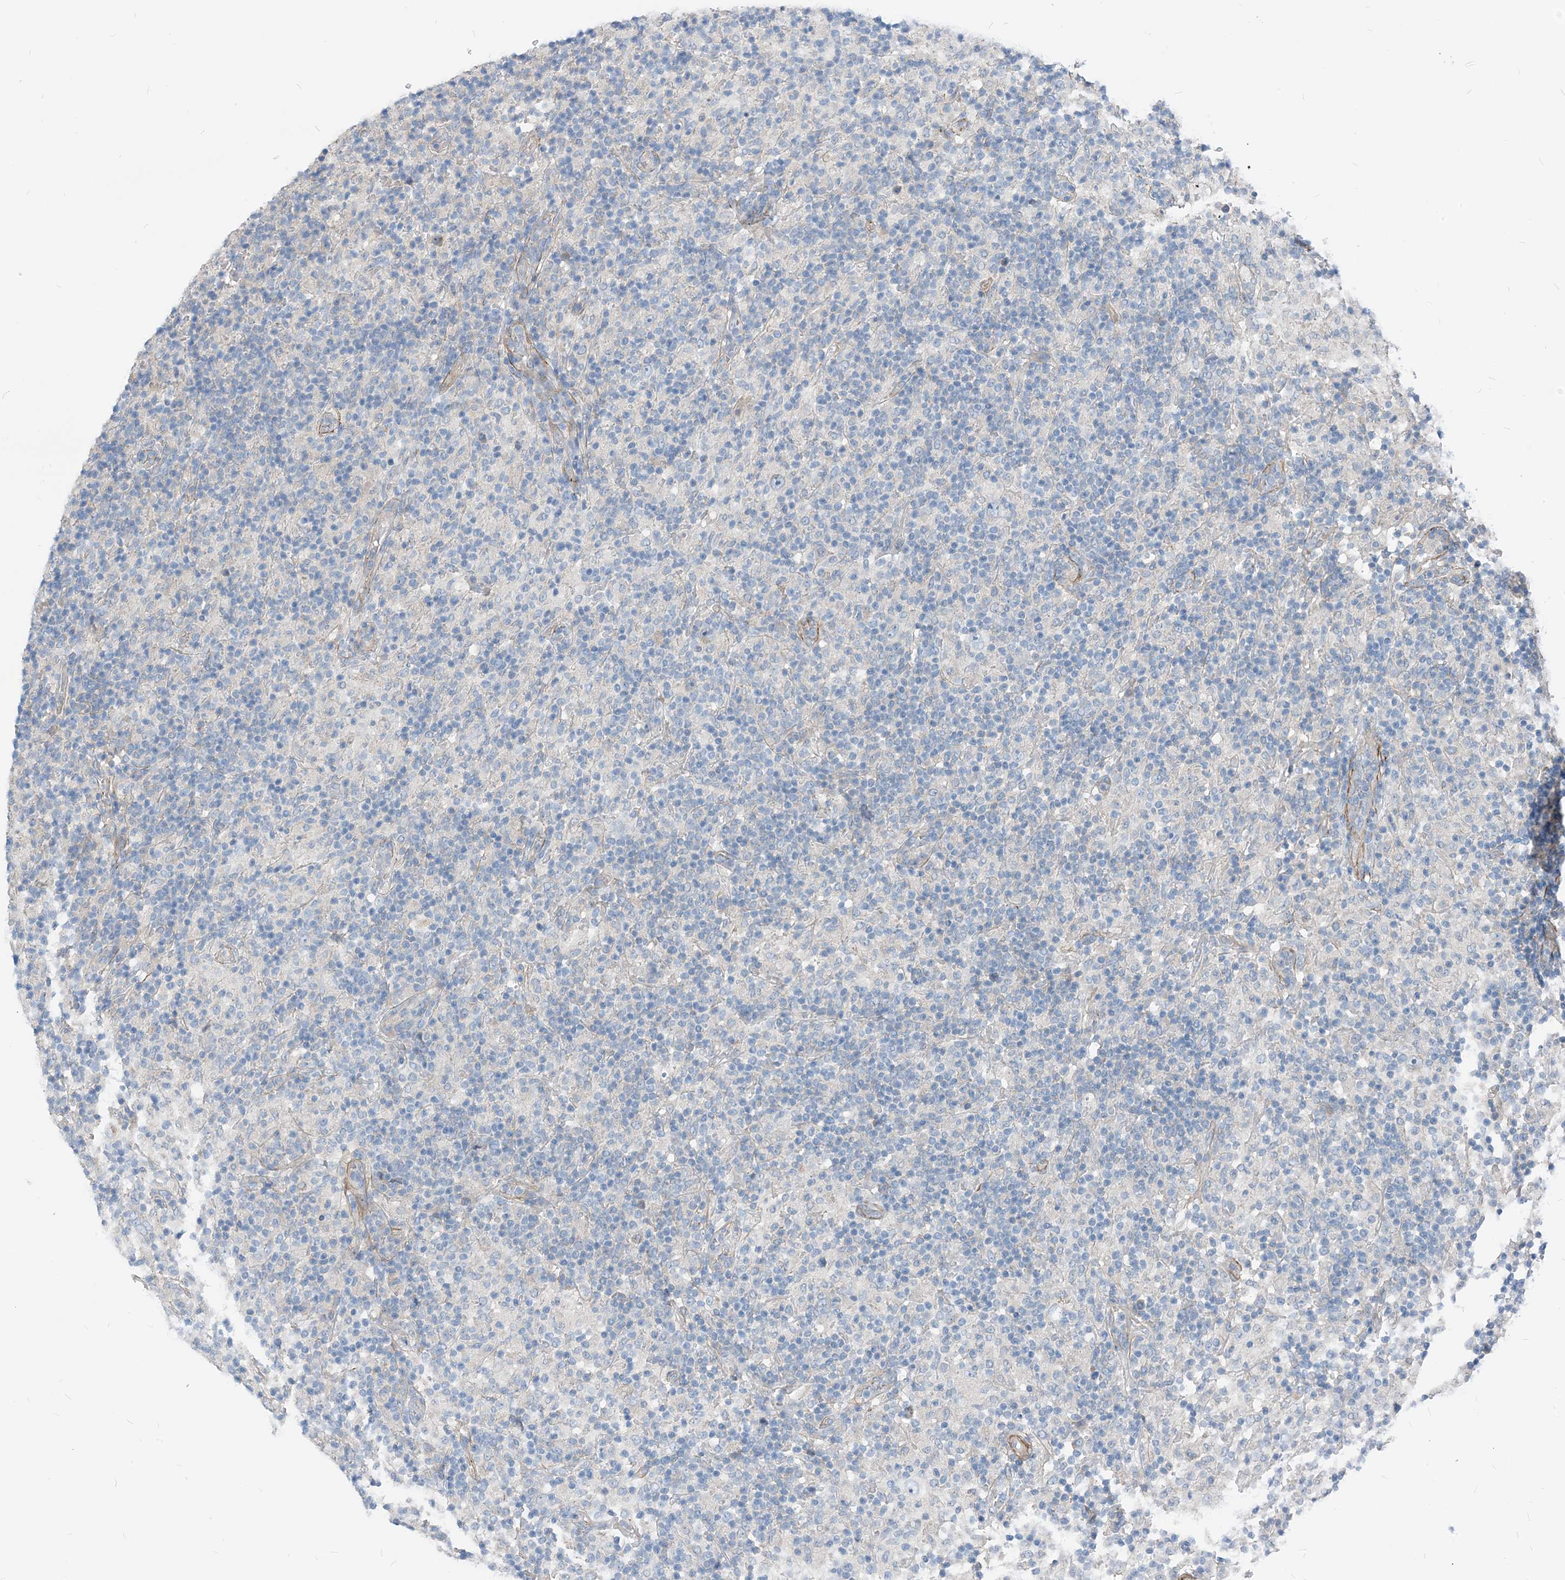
{"staining": {"intensity": "negative", "quantity": "none", "location": "none"}, "tissue": "lymphoma", "cell_type": "Tumor cells", "image_type": "cancer", "snomed": [{"axis": "morphology", "description": "Hodgkin's disease, NOS"}, {"axis": "topography", "description": "Lymph node"}], "caption": "There is no significant expression in tumor cells of Hodgkin's disease. Nuclei are stained in blue.", "gene": "PLEKHA3", "patient": {"sex": "male", "age": 70}}